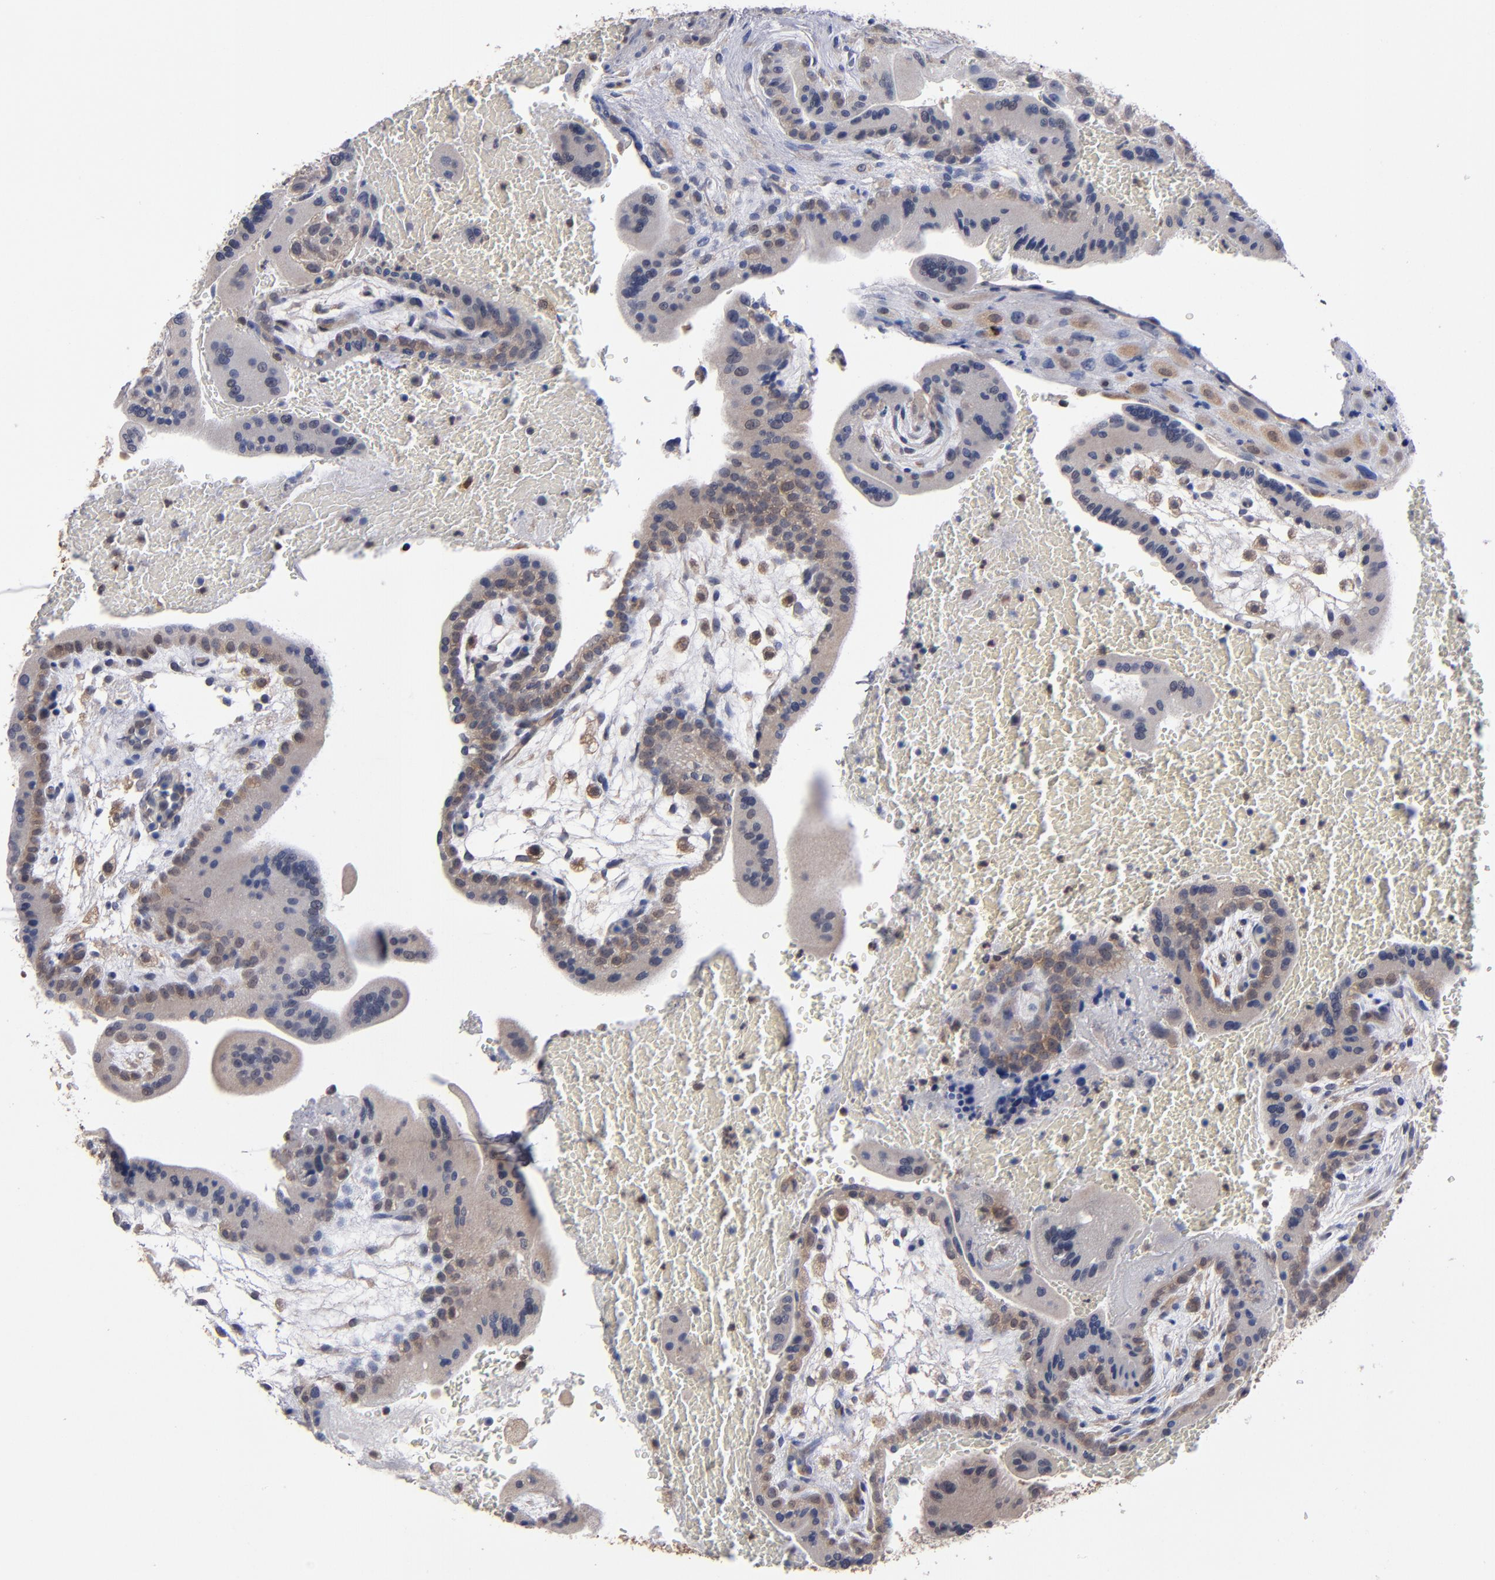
{"staining": {"intensity": "negative", "quantity": "none", "location": "none"}, "tissue": "placenta", "cell_type": "Decidual cells", "image_type": "normal", "snomed": [{"axis": "morphology", "description": "Normal tissue, NOS"}, {"axis": "topography", "description": "Placenta"}], "caption": "High power microscopy micrograph of an IHC photomicrograph of benign placenta, revealing no significant staining in decidual cells. (IHC, brightfield microscopy, high magnification).", "gene": "ALG13", "patient": {"sex": "female", "age": 35}}